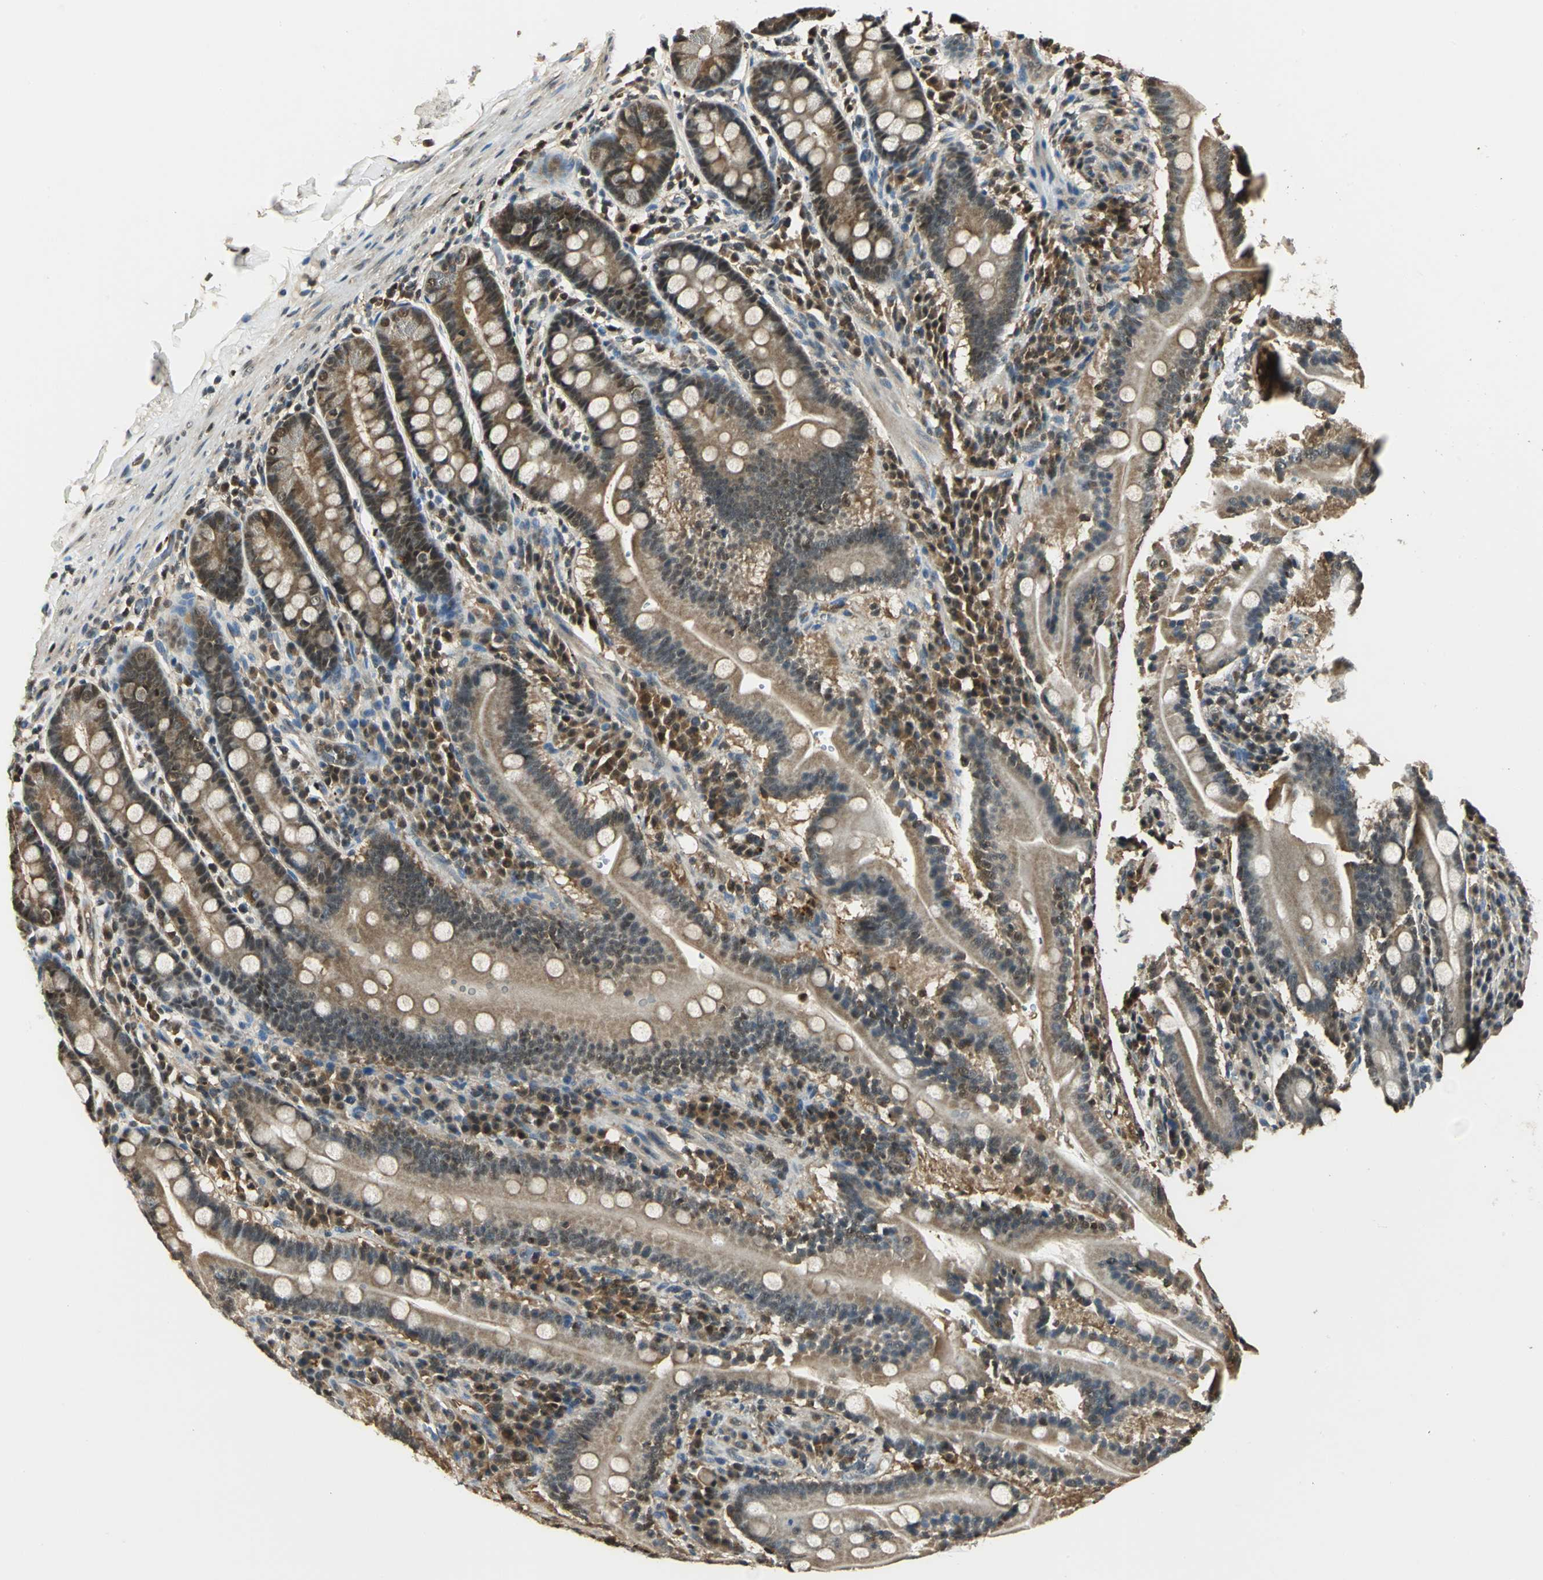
{"staining": {"intensity": "moderate", "quantity": ">75%", "location": "cytoplasmic/membranous,nuclear"}, "tissue": "duodenum", "cell_type": "Glandular cells", "image_type": "normal", "snomed": [{"axis": "morphology", "description": "Normal tissue, NOS"}, {"axis": "topography", "description": "Duodenum"}], "caption": "Glandular cells reveal medium levels of moderate cytoplasmic/membranous,nuclear positivity in about >75% of cells in normal human duodenum. (brown staining indicates protein expression, while blue staining denotes nuclei).", "gene": "PPP1R13L", "patient": {"sex": "male", "age": 50}}